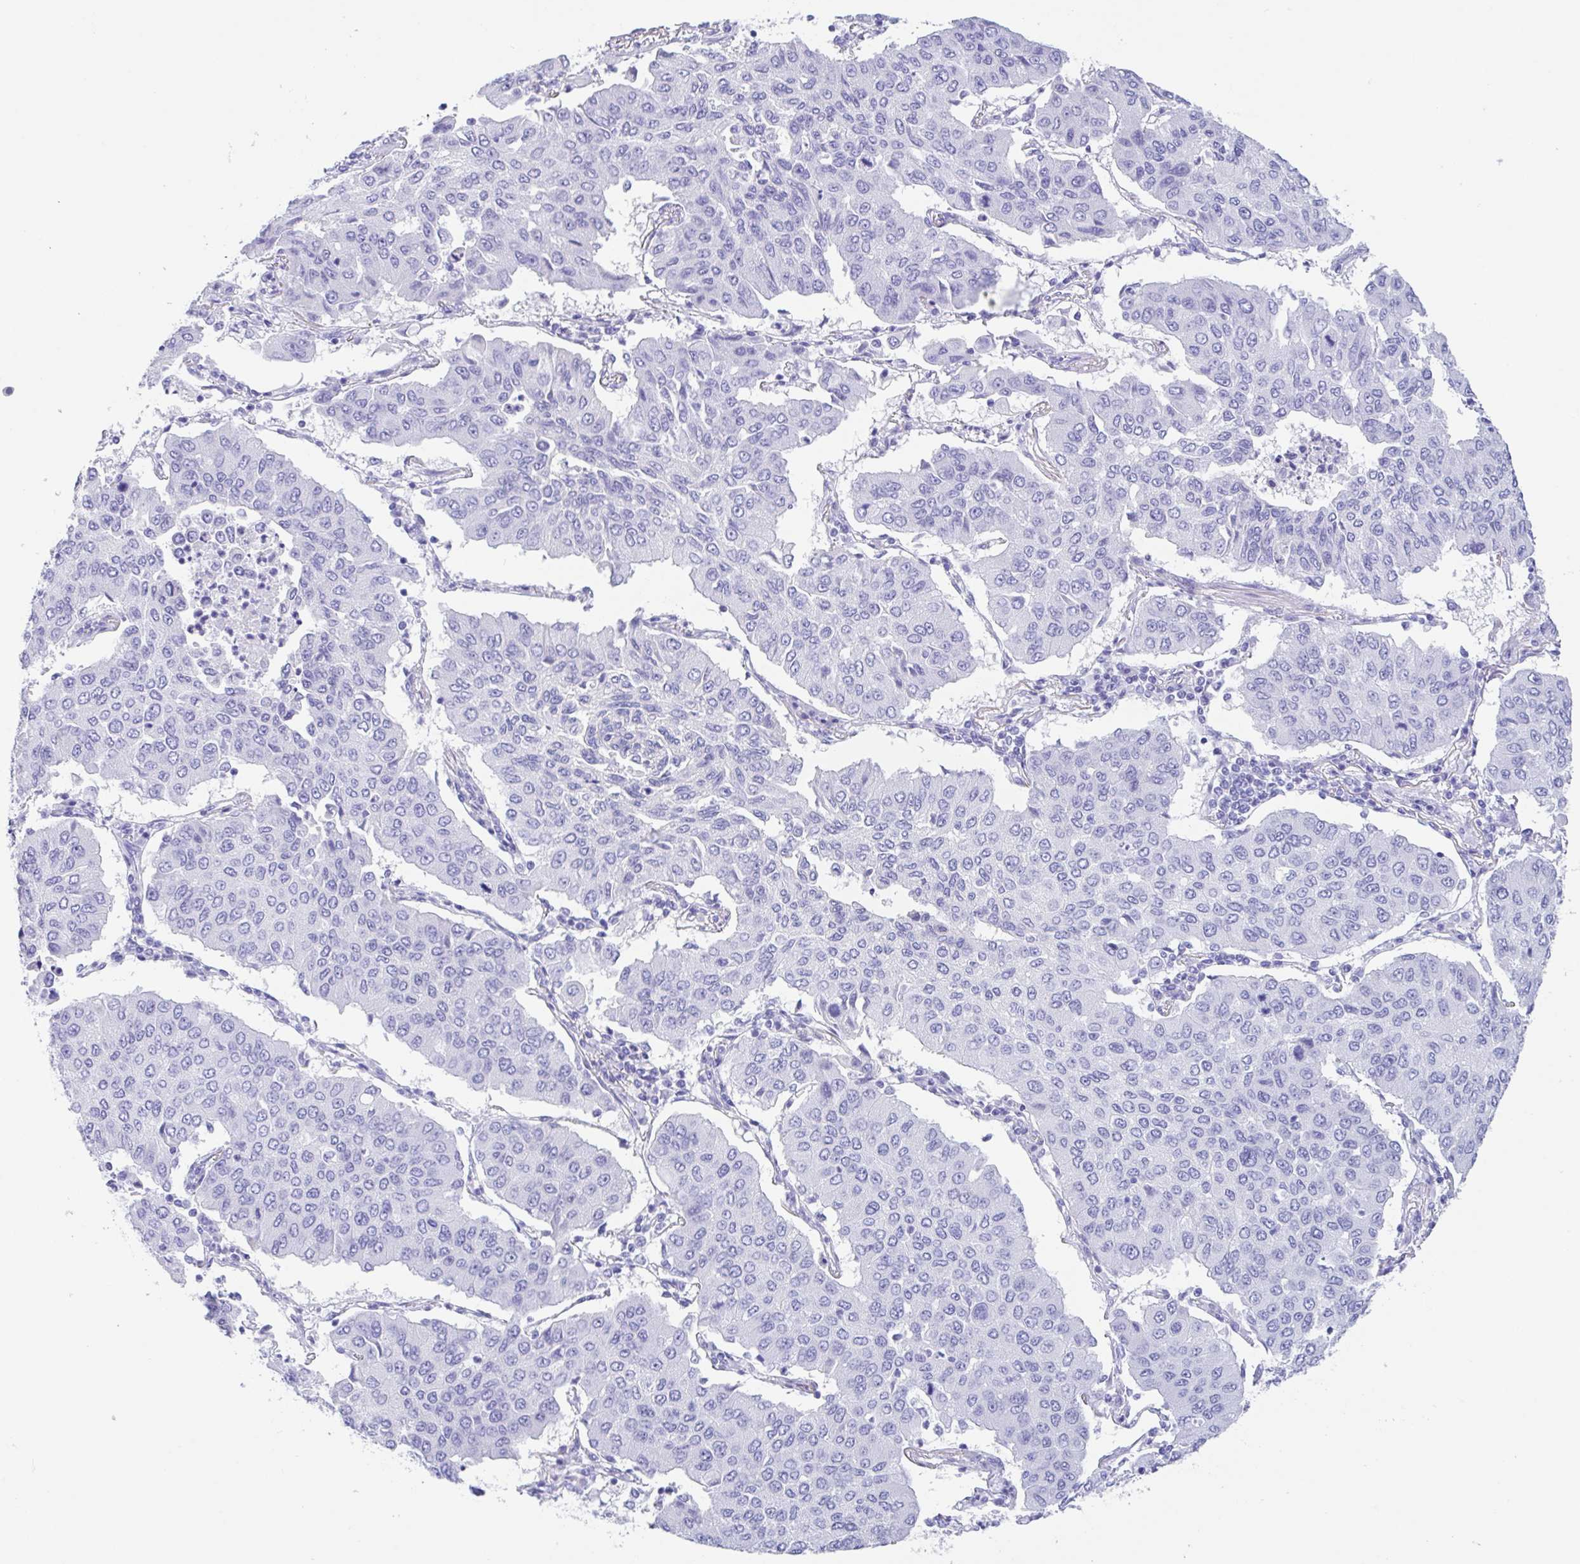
{"staining": {"intensity": "negative", "quantity": "none", "location": "none"}, "tissue": "lung cancer", "cell_type": "Tumor cells", "image_type": "cancer", "snomed": [{"axis": "morphology", "description": "Squamous cell carcinoma, NOS"}, {"axis": "topography", "description": "Lung"}], "caption": "Protein analysis of lung cancer (squamous cell carcinoma) exhibits no significant staining in tumor cells.", "gene": "CPA1", "patient": {"sex": "male", "age": 74}}